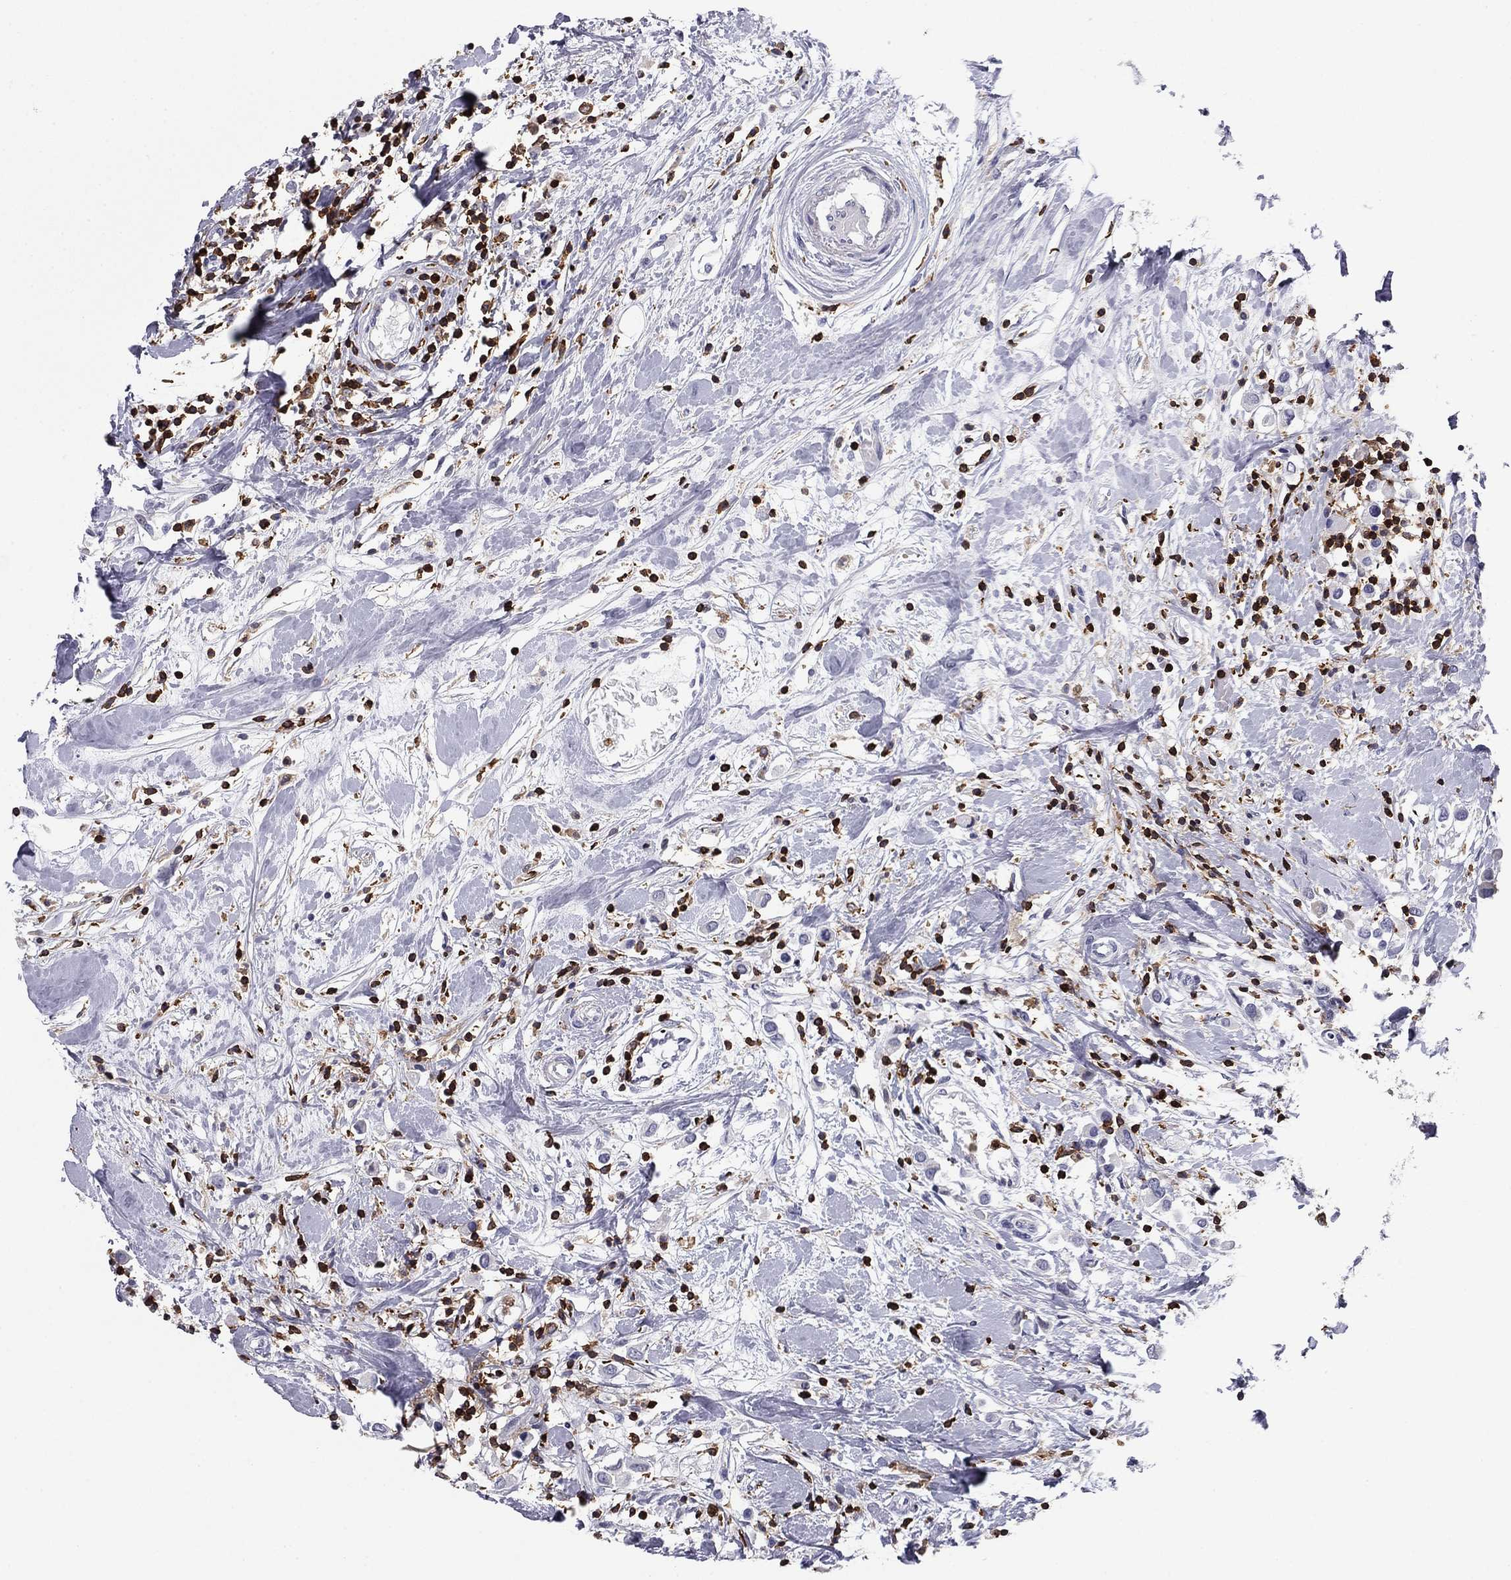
{"staining": {"intensity": "negative", "quantity": "none", "location": "none"}, "tissue": "breast cancer", "cell_type": "Tumor cells", "image_type": "cancer", "snomed": [{"axis": "morphology", "description": "Duct carcinoma"}, {"axis": "topography", "description": "Breast"}], "caption": "DAB (3,3'-diaminobenzidine) immunohistochemical staining of breast cancer (infiltrating ductal carcinoma) demonstrates no significant staining in tumor cells. (DAB (3,3'-diaminobenzidine) immunohistochemistry (IHC), high magnification).", "gene": "ARHGAP27", "patient": {"sex": "female", "age": 61}}